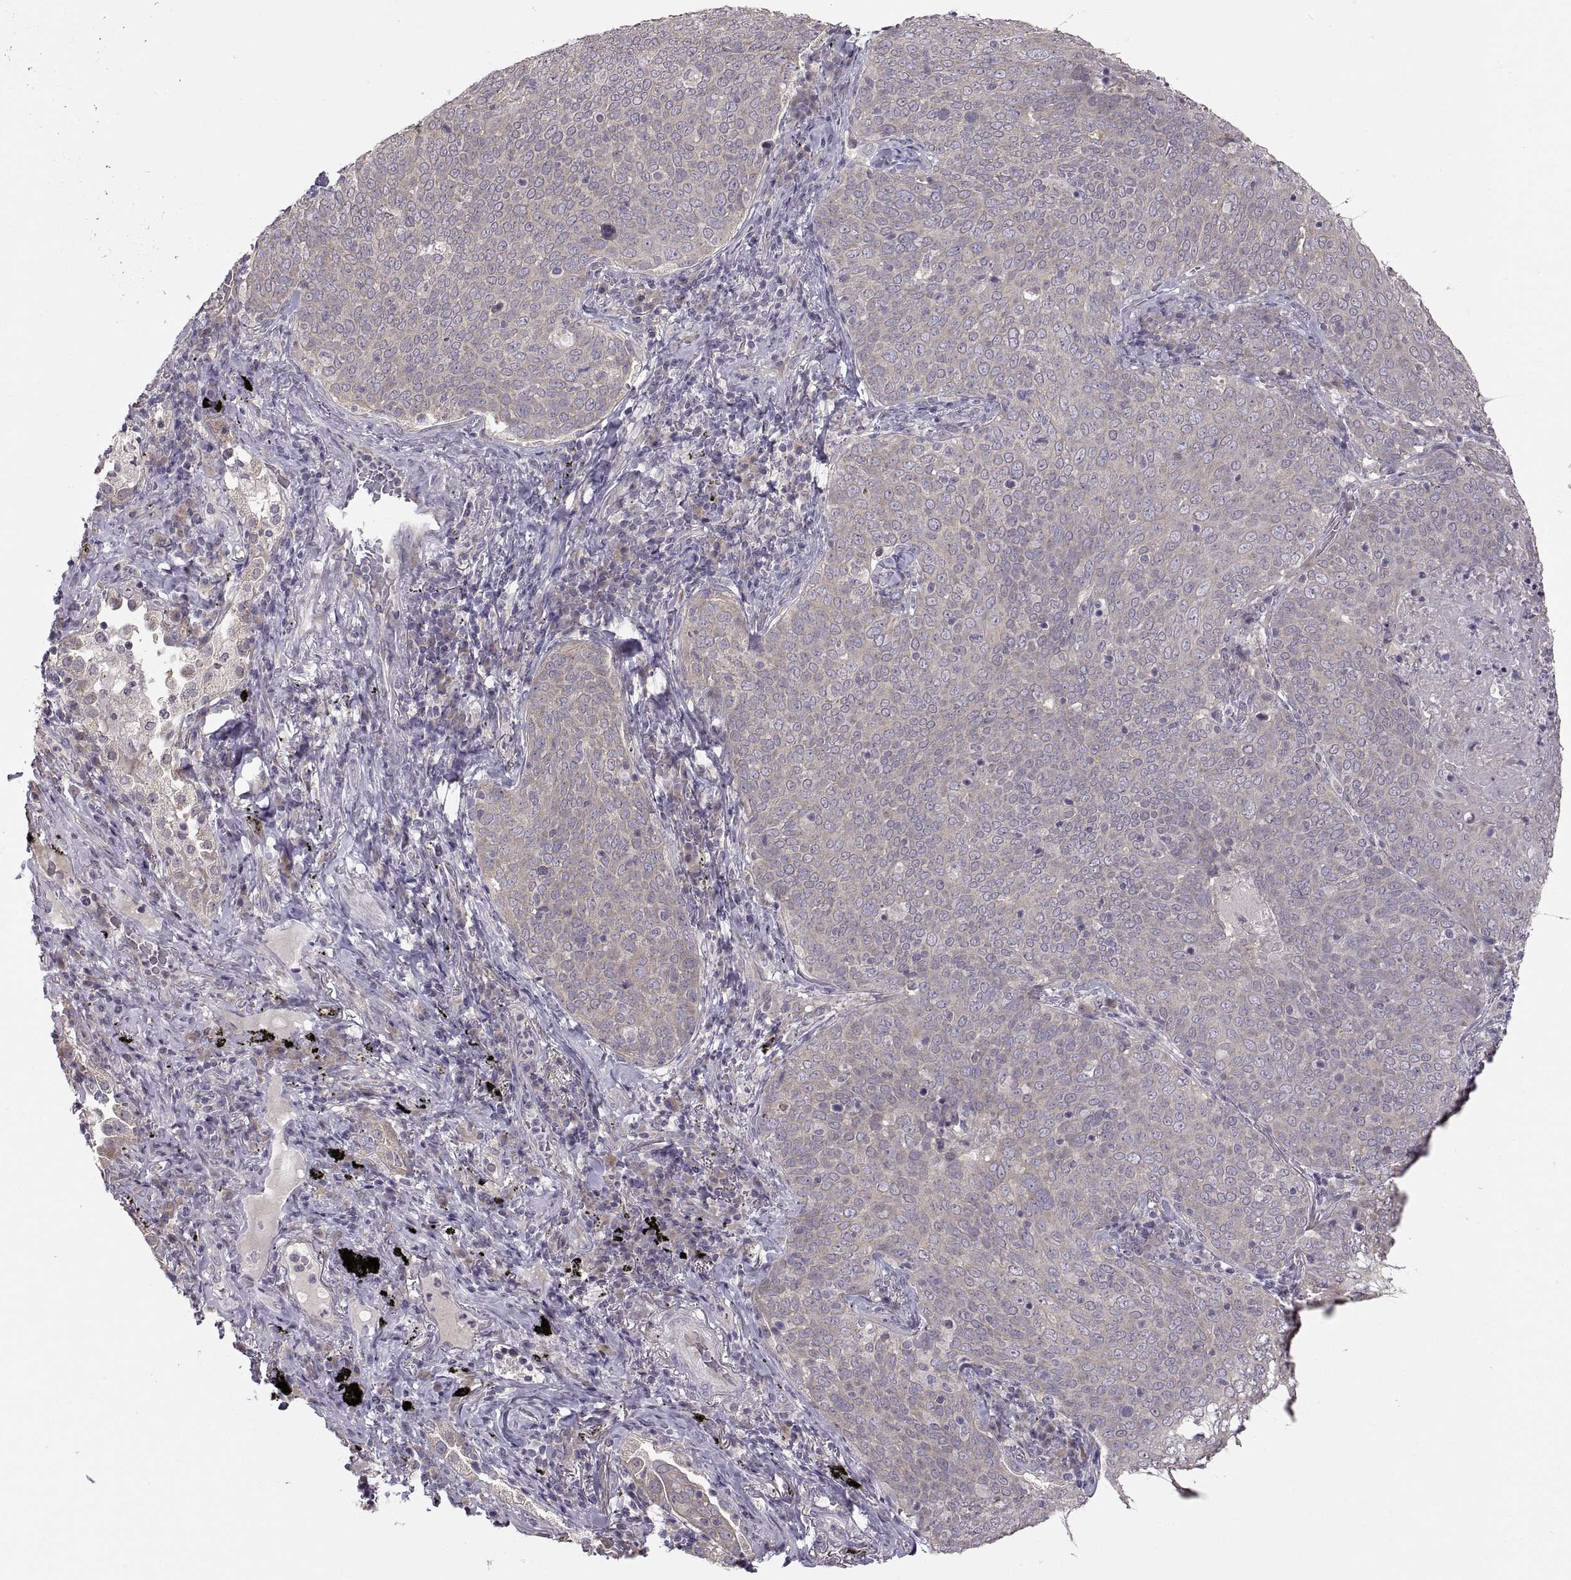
{"staining": {"intensity": "negative", "quantity": "none", "location": "none"}, "tissue": "lung cancer", "cell_type": "Tumor cells", "image_type": "cancer", "snomed": [{"axis": "morphology", "description": "Squamous cell carcinoma, NOS"}, {"axis": "topography", "description": "Lung"}], "caption": "Lung cancer stained for a protein using immunohistochemistry shows no positivity tumor cells.", "gene": "ACSBG2", "patient": {"sex": "male", "age": 82}}